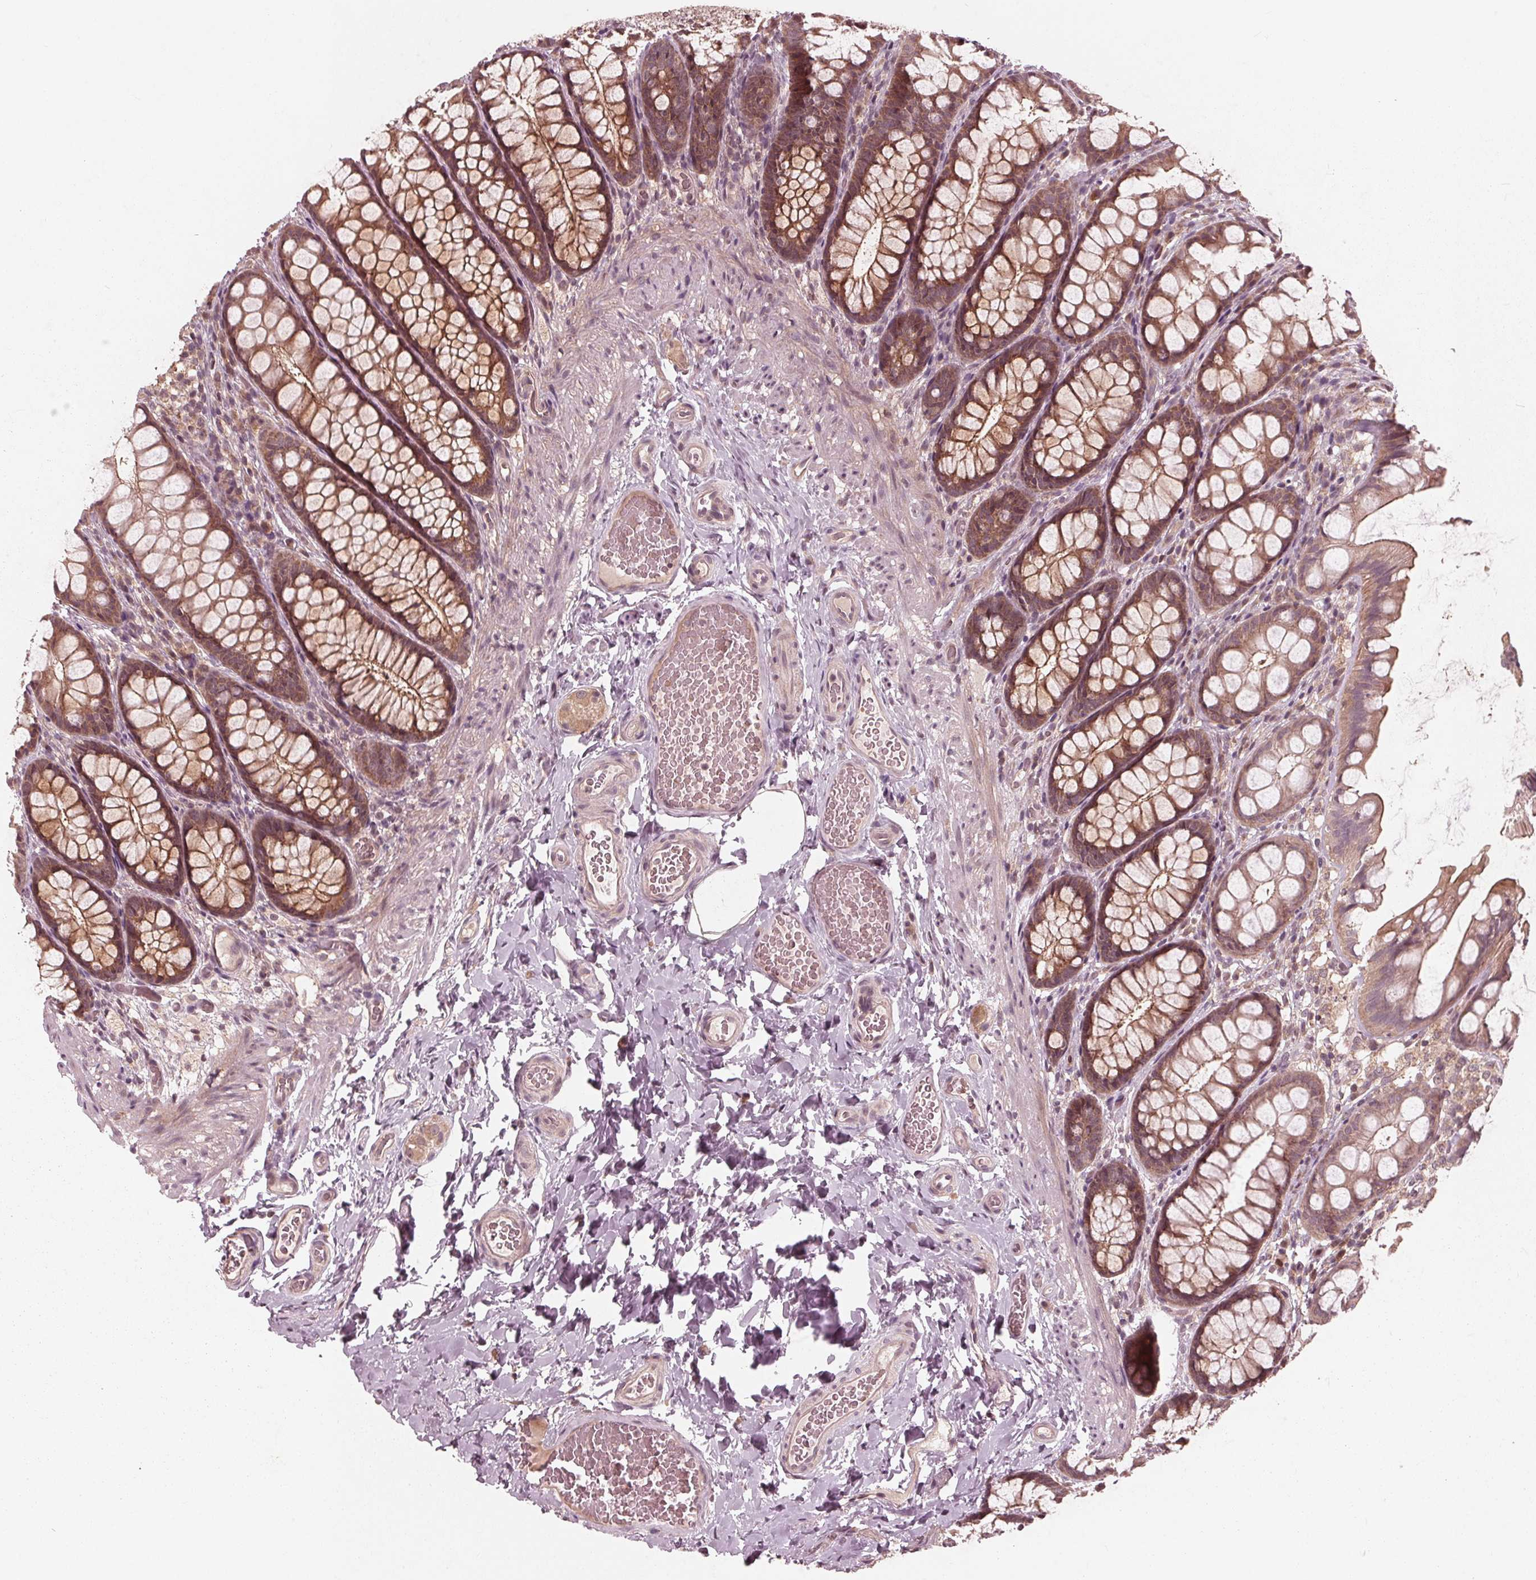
{"staining": {"intensity": "weak", "quantity": "25%-75%", "location": "cytoplasmic/membranous"}, "tissue": "colon", "cell_type": "Endothelial cells", "image_type": "normal", "snomed": [{"axis": "morphology", "description": "Normal tissue, NOS"}, {"axis": "topography", "description": "Colon"}], "caption": "Normal colon exhibits weak cytoplasmic/membranous staining in approximately 25%-75% of endothelial cells The staining was performed using DAB to visualize the protein expression in brown, while the nuclei were stained in blue with hematoxylin (Magnification: 20x)..", "gene": "UBALD1", "patient": {"sex": "male", "age": 47}}